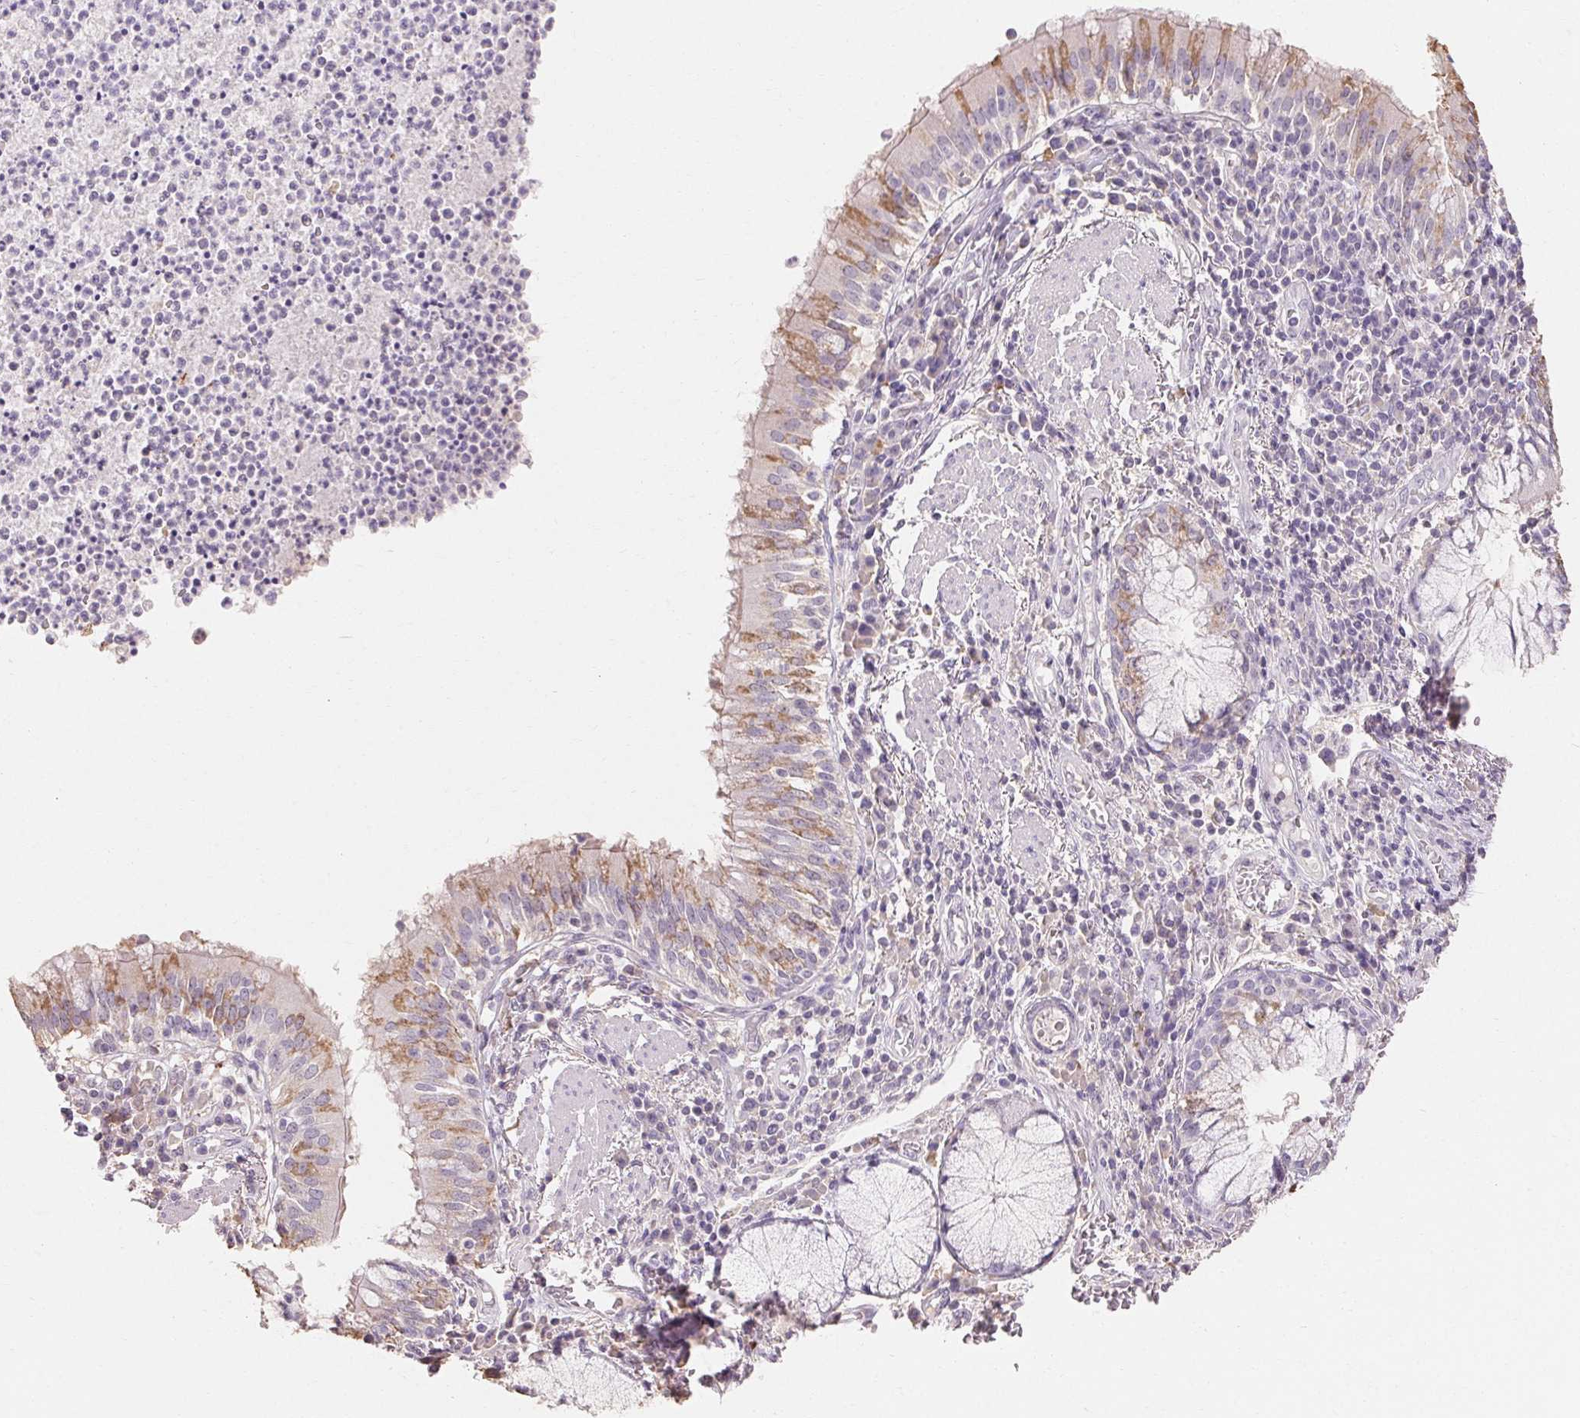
{"staining": {"intensity": "moderate", "quantity": "<25%", "location": "cytoplasmic/membranous"}, "tissue": "bronchus", "cell_type": "Respiratory epithelial cells", "image_type": "normal", "snomed": [{"axis": "morphology", "description": "Normal tissue, NOS"}, {"axis": "topography", "description": "Lymph node"}, {"axis": "topography", "description": "Bronchus"}], "caption": "Bronchus stained with a brown dye displays moderate cytoplasmic/membranous positive staining in about <25% of respiratory epithelial cells.", "gene": "MAP7D2", "patient": {"sex": "male", "age": 56}}